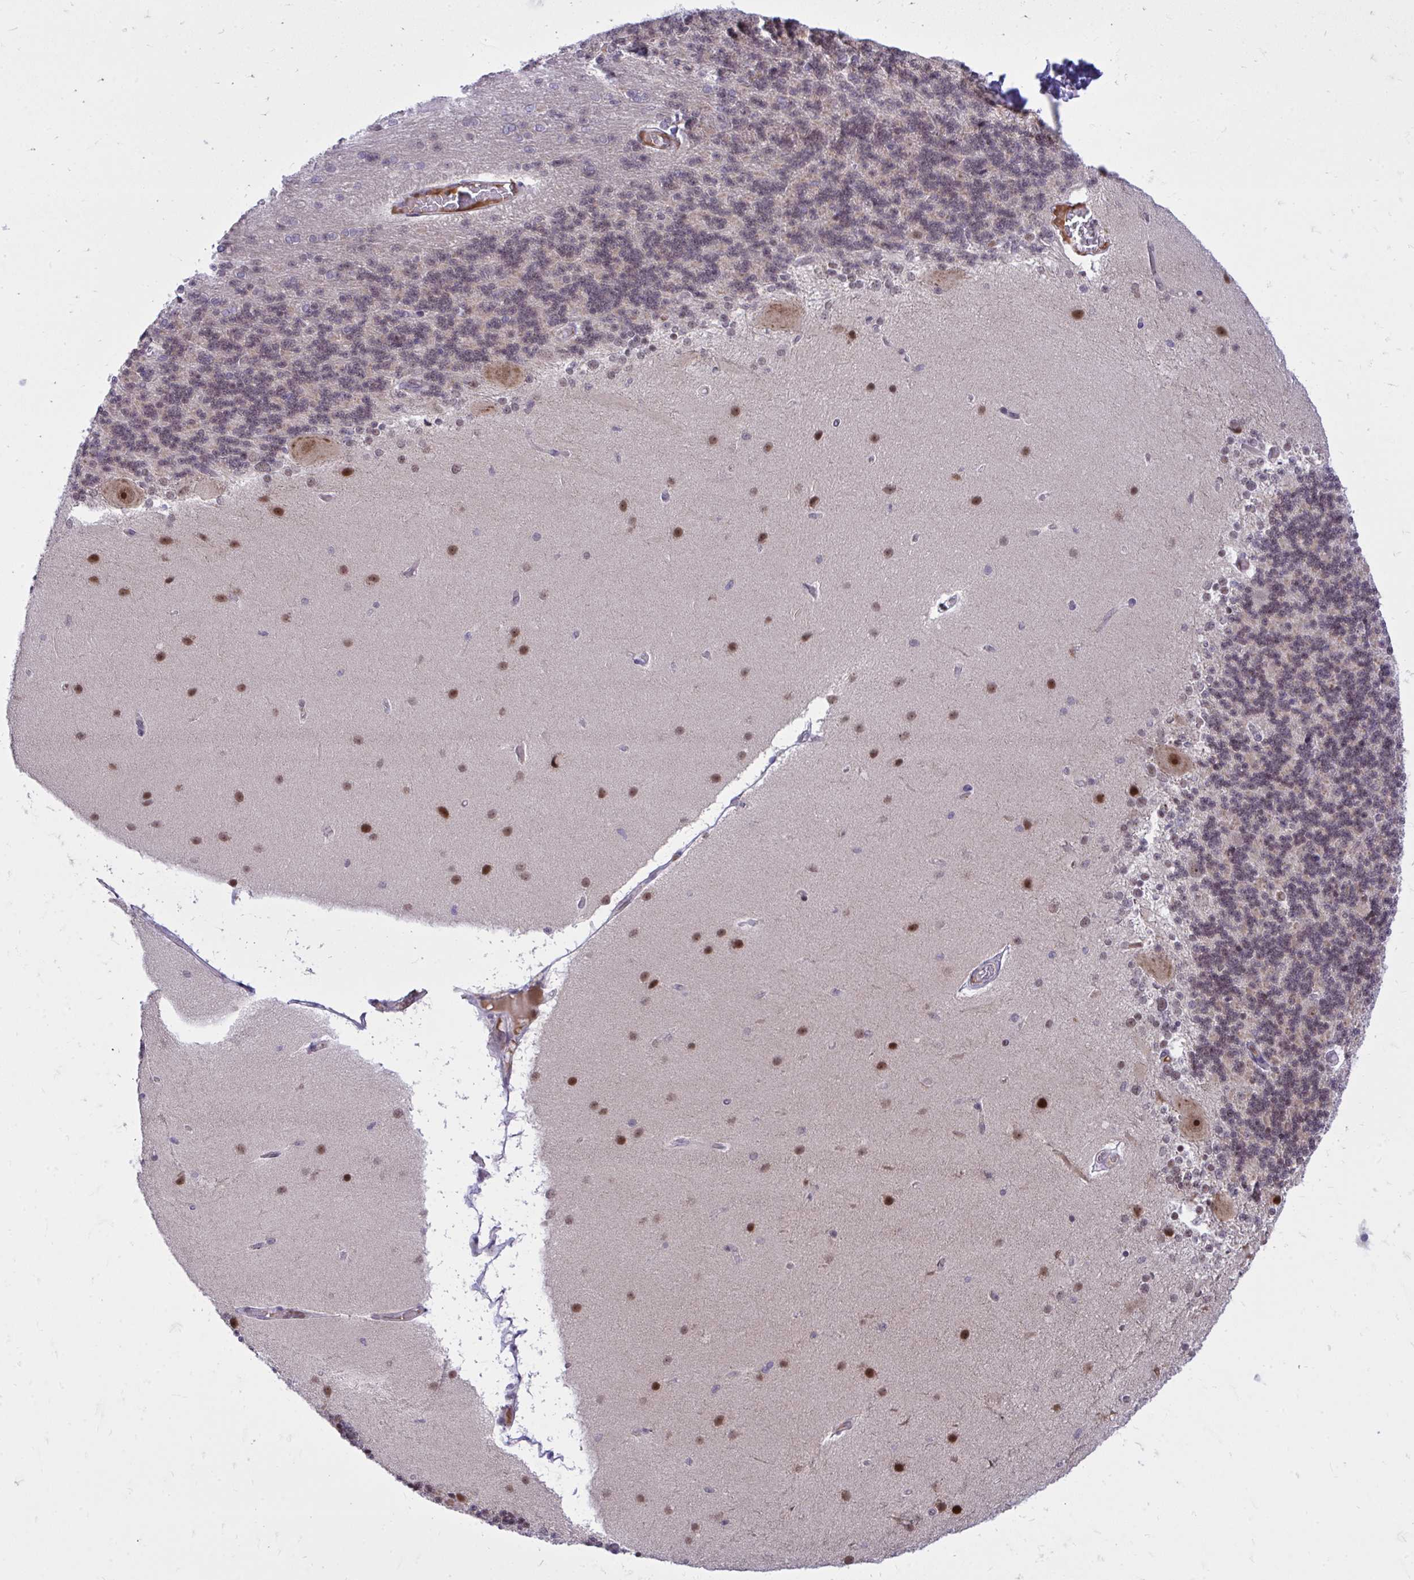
{"staining": {"intensity": "weak", "quantity": "25%-75%", "location": "cytoplasmic/membranous,nuclear"}, "tissue": "cerebellum", "cell_type": "Cells in granular layer", "image_type": "normal", "snomed": [{"axis": "morphology", "description": "Normal tissue, NOS"}, {"axis": "topography", "description": "Cerebellum"}], "caption": "This histopathology image exhibits benign cerebellum stained with immunohistochemistry (IHC) to label a protein in brown. The cytoplasmic/membranous,nuclear of cells in granular layer show weak positivity for the protein. Nuclei are counter-stained blue.", "gene": "C14orf39", "patient": {"sex": "female", "age": 54}}